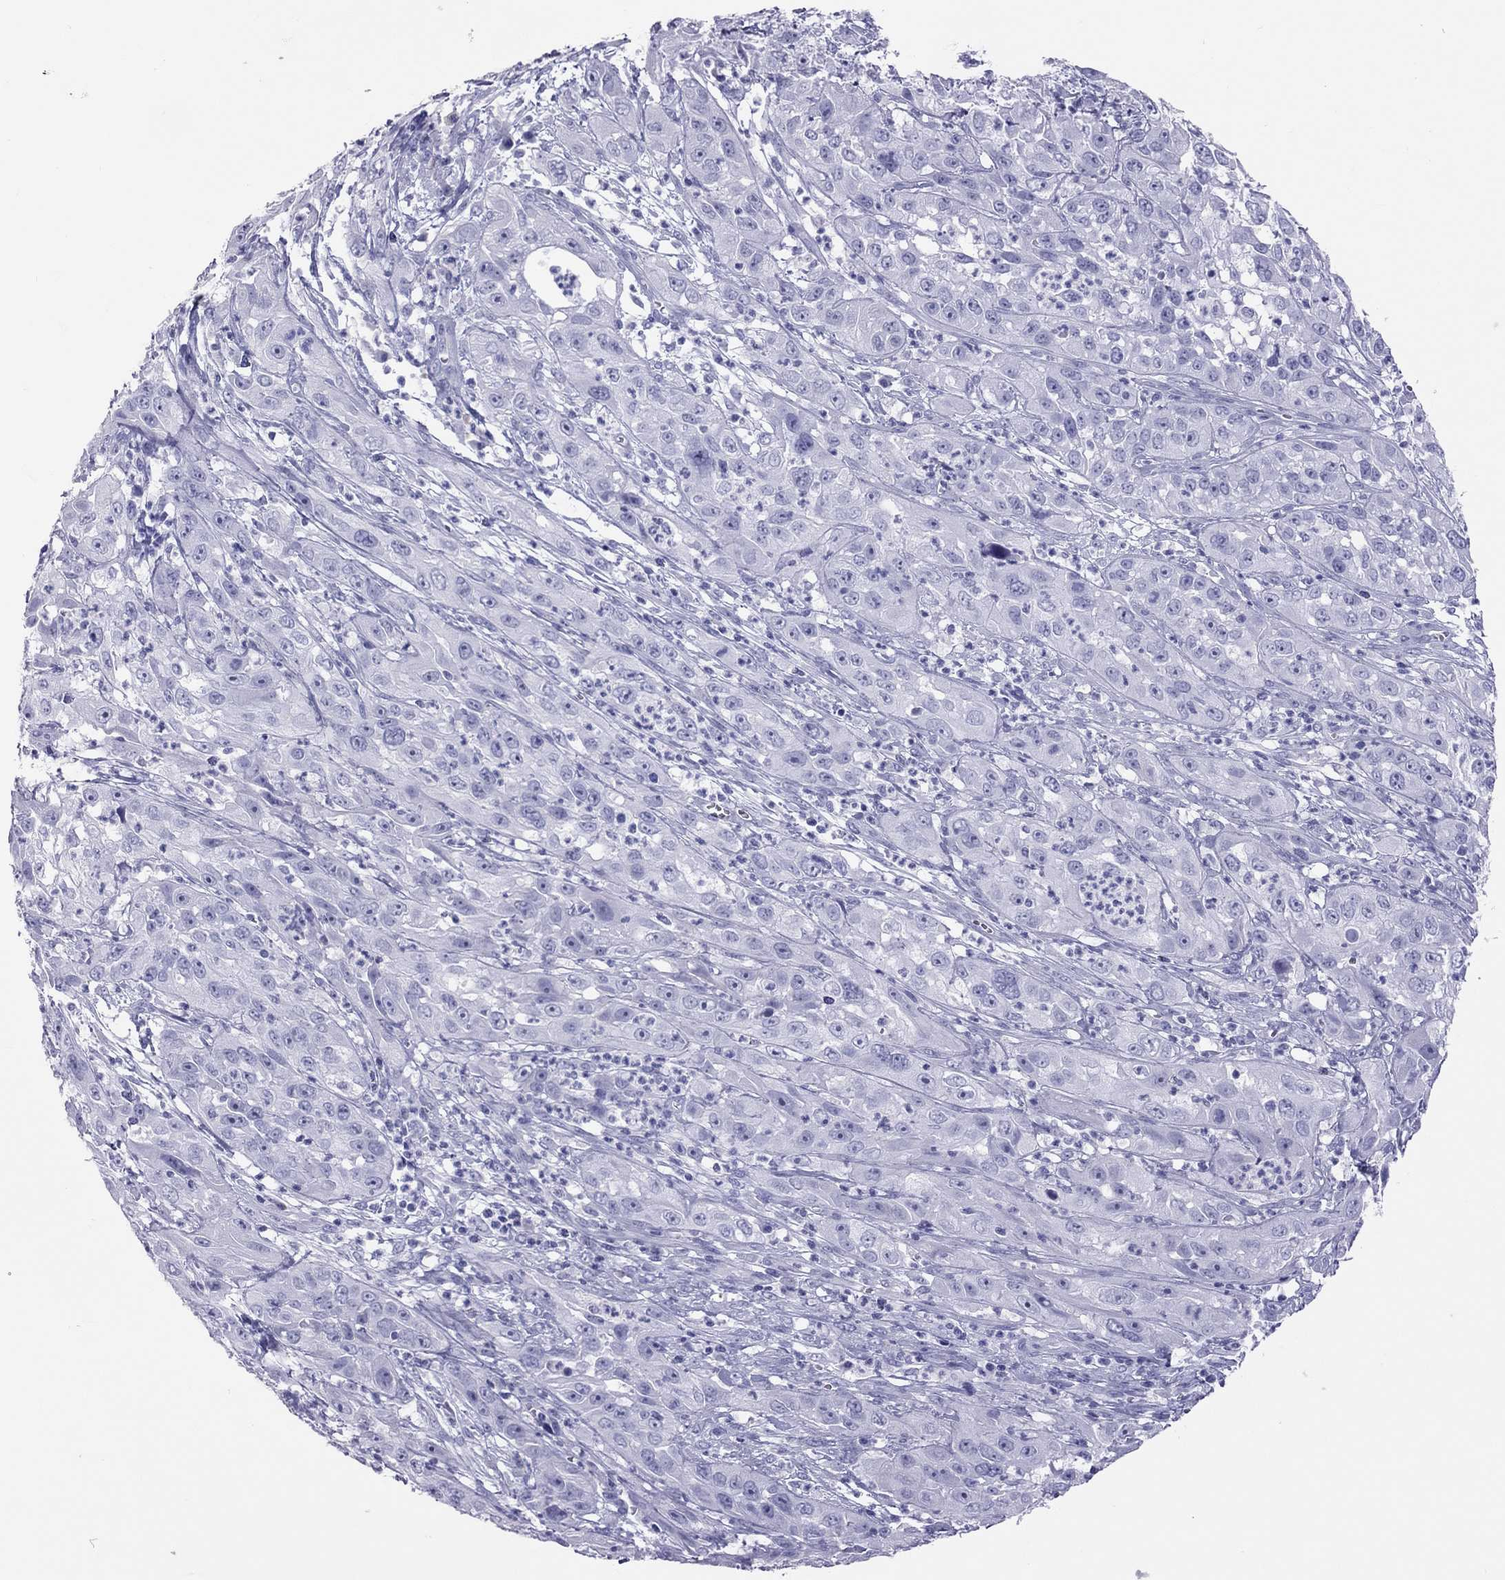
{"staining": {"intensity": "negative", "quantity": "none", "location": "none"}, "tissue": "cervical cancer", "cell_type": "Tumor cells", "image_type": "cancer", "snomed": [{"axis": "morphology", "description": "Squamous cell carcinoma, NOS"}, {"axis": "topography", "description": "Cervix"}], "caption": "The micrograph demonstrates no staining of tumor cells in squamous cell carcinoma (cervical). The staining was performed using DAB to visualize the protein expression in brown, while the nuclei were stained in blue with hematoxylin (Magnification: 20x).", "gene": "STAG3", "patient": {"sex": "female", "age": 32}}